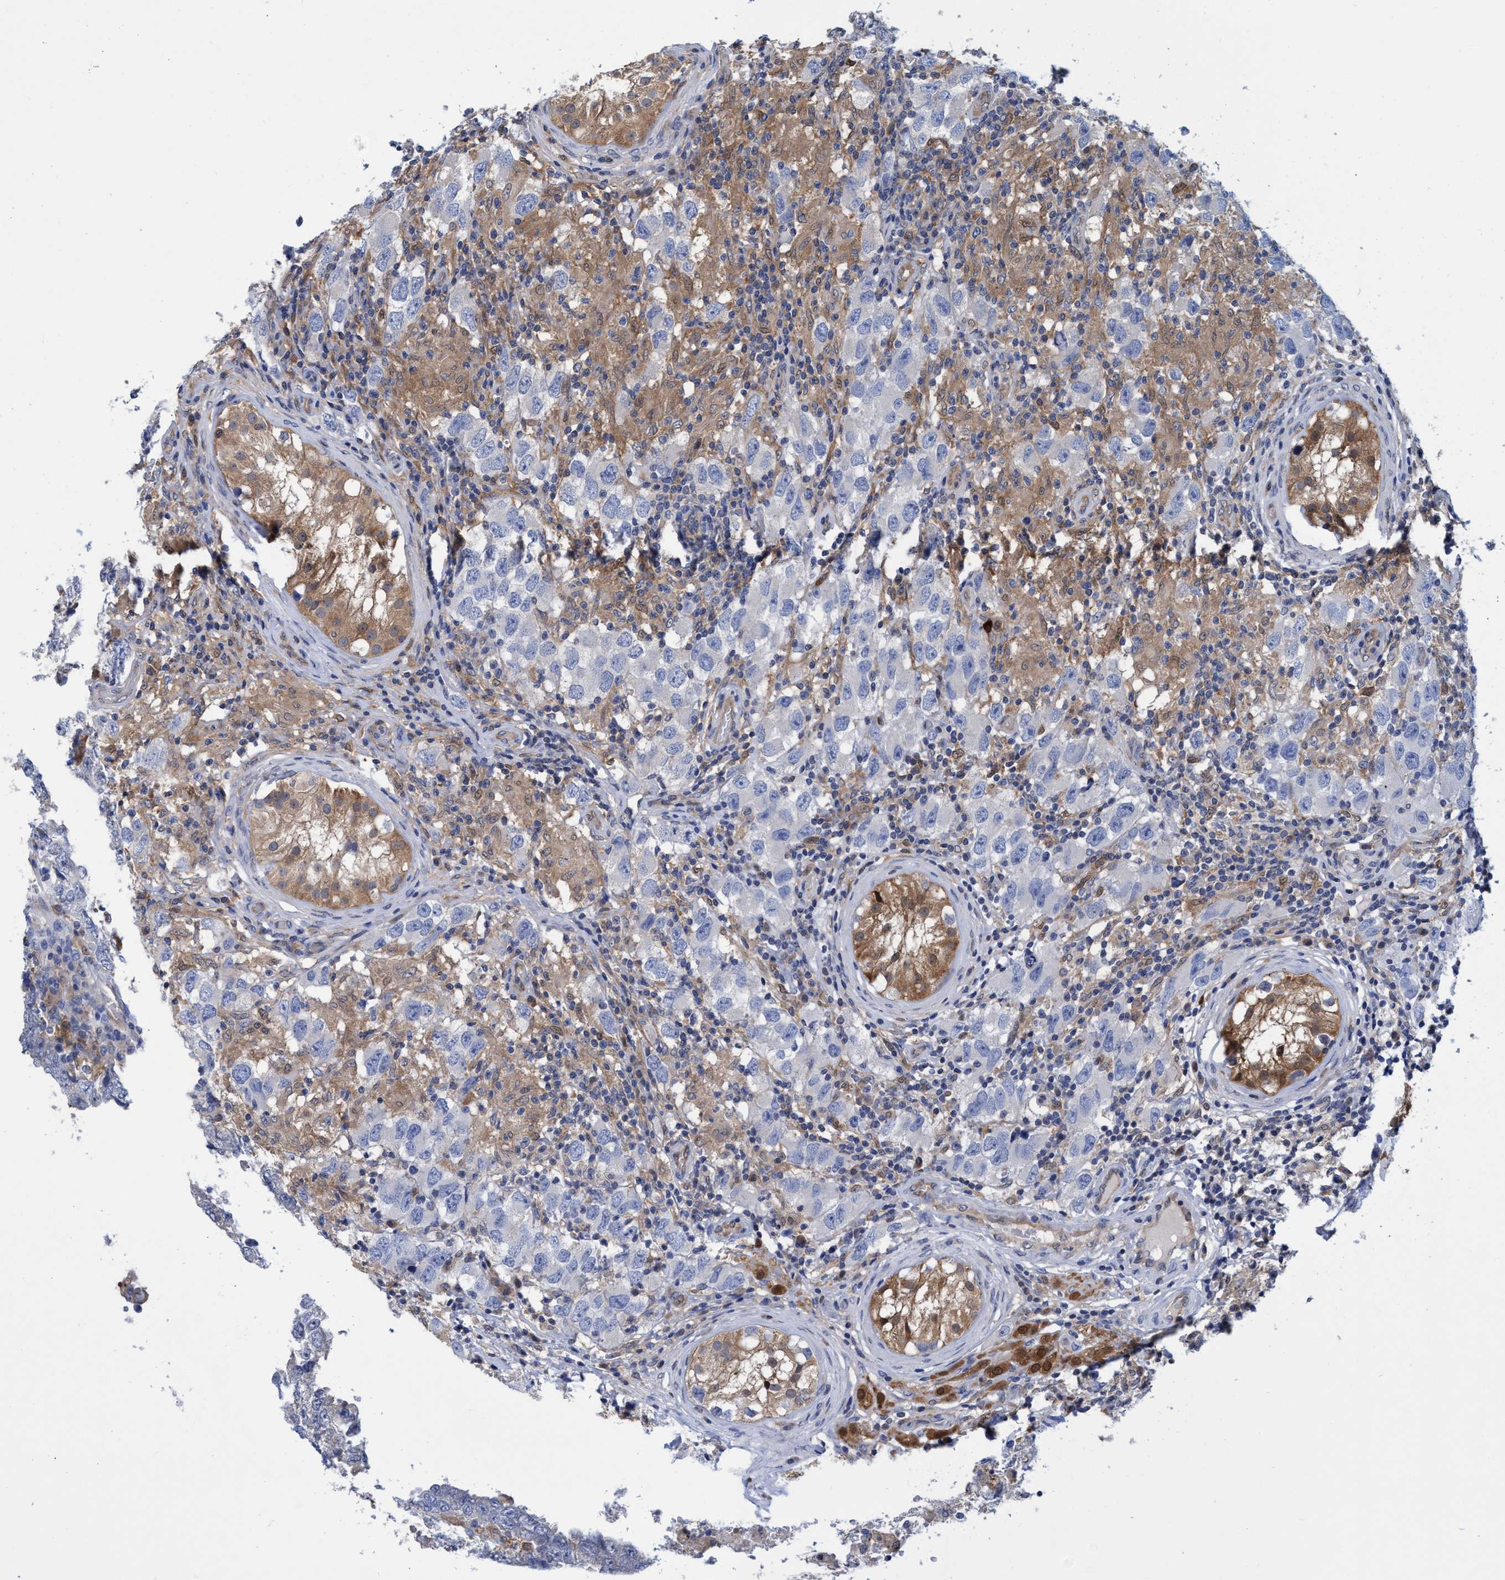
{"staining": {"intensity": "negative", "quantity": "none", "location": "none"}, "tissue": "testis cancer", "cell_type": "Tumor cells", "image_type": "cancer", "snomed": [{"axis": "morphology", "description": "Carcinoma, Embryonal, NOS"}, {"axis": "topography", "description": "Testis"}], "caption": "The micrograph demonstrates no staining of tumor cells in embryonal carcinoma (testis).", "gene": "PNPO", "patient": {"sex": "male", "age": 21}}